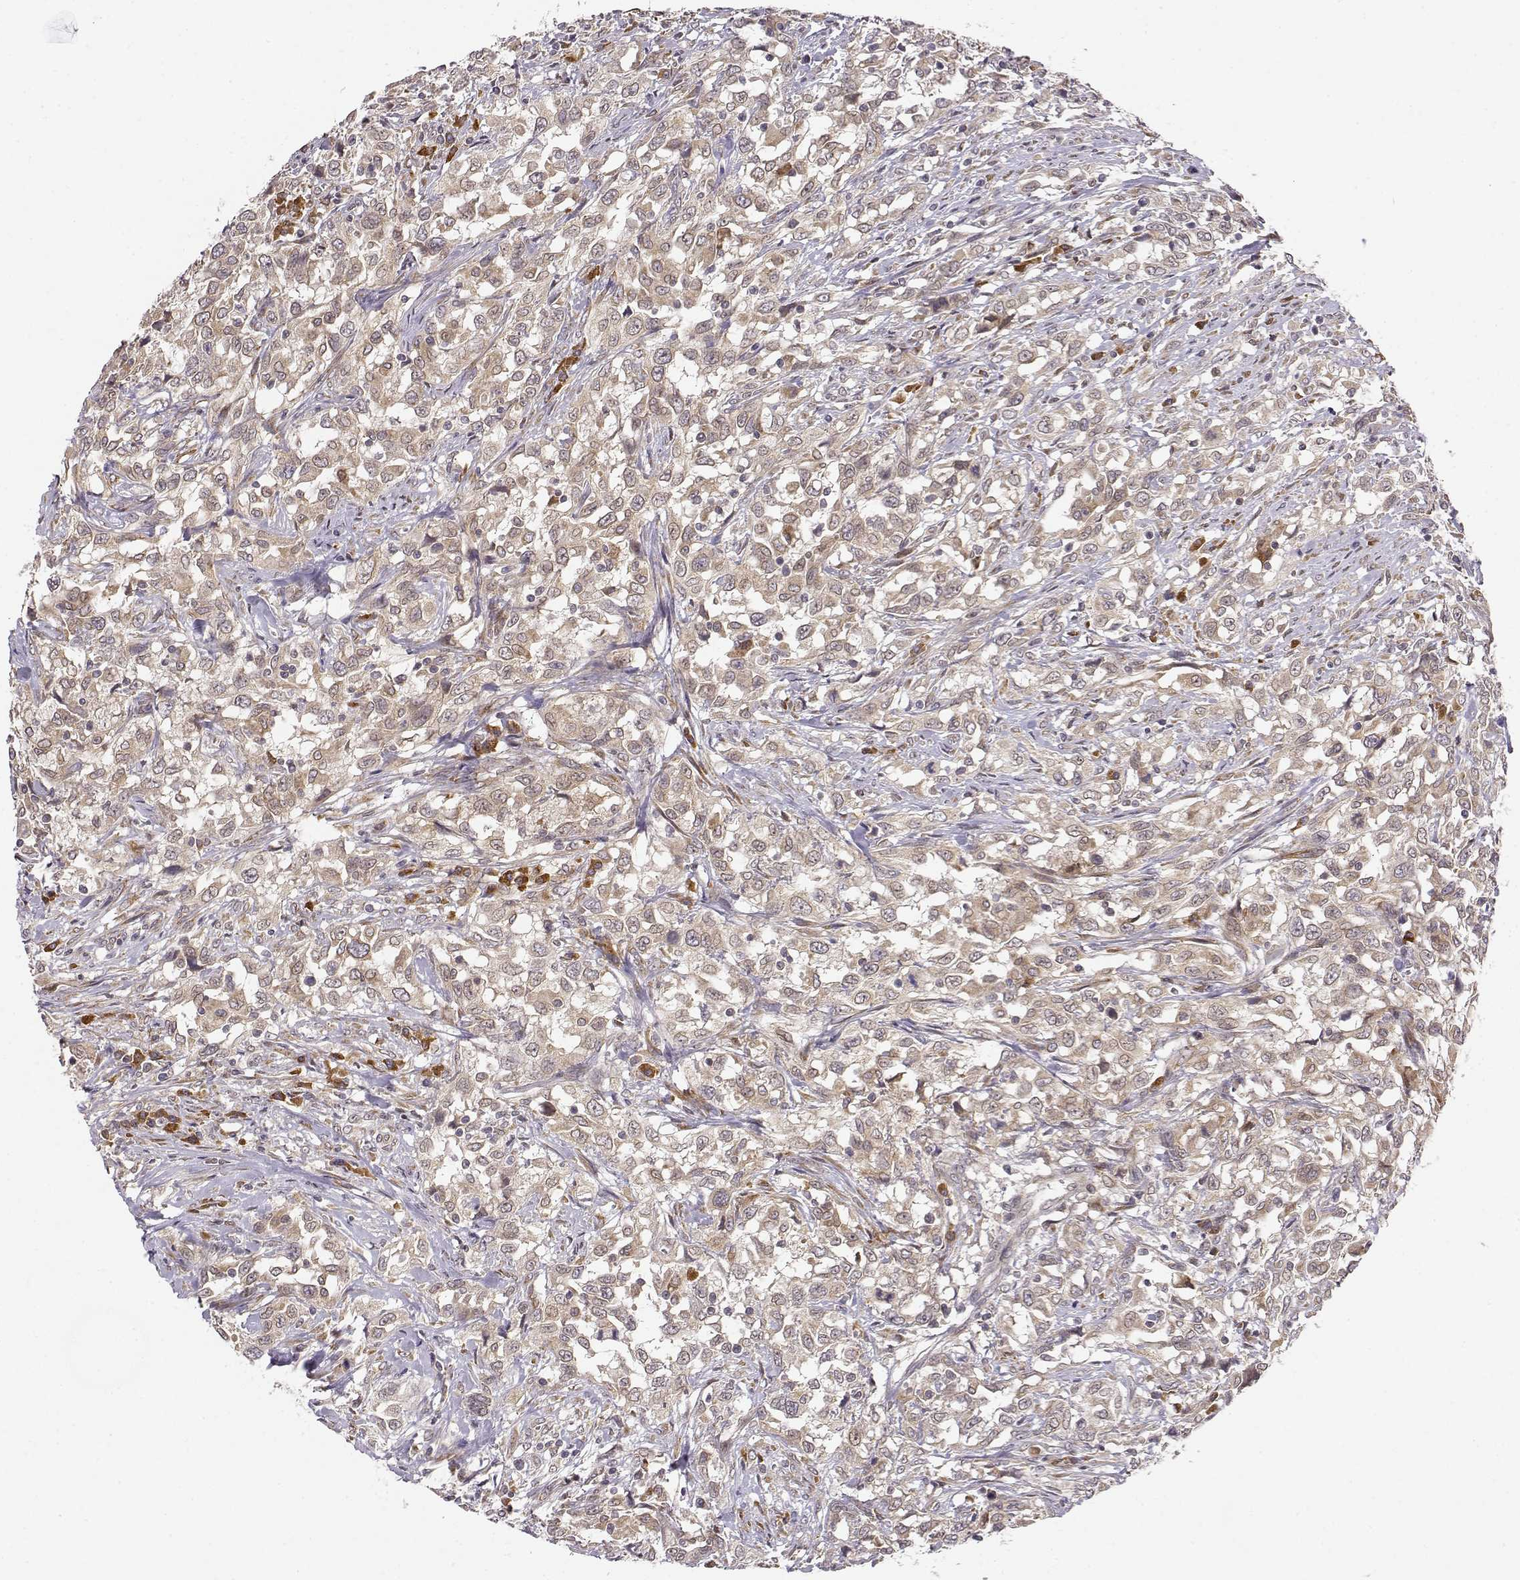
{"staining": {"intensity": "weak", "quantity": "25%-75%", "location": "cytoplasmic/membranous"}, "tissue": "urothelial cancer", "cell_type": "Tumor cells", "image_type": "cancer", "snomed": [{"axis": "morphology", "description": "Urothelial carcinoma, NOS"}, {"axis": "morphology", "description": "Urothelial carcinoma, High grade"}, {"axis": "topography", "description": "Urinary bladder"}], "caption": "Immunohistochemistry staining of urothelial cancer, which shows low levels of weak cytoplasmic/membranous positivity in approximately 25%-75% of tumor cells indicating weak cytoplasmic/membranous protein positivity. The staining was performed using DAB (3,3'-diaminobenzidine) (brown) for protein detection and nuclei were counterstained in hematoxylin (blue).", "gene": "ERGIC2", "patient": {"sex": "female", "age": 64}}